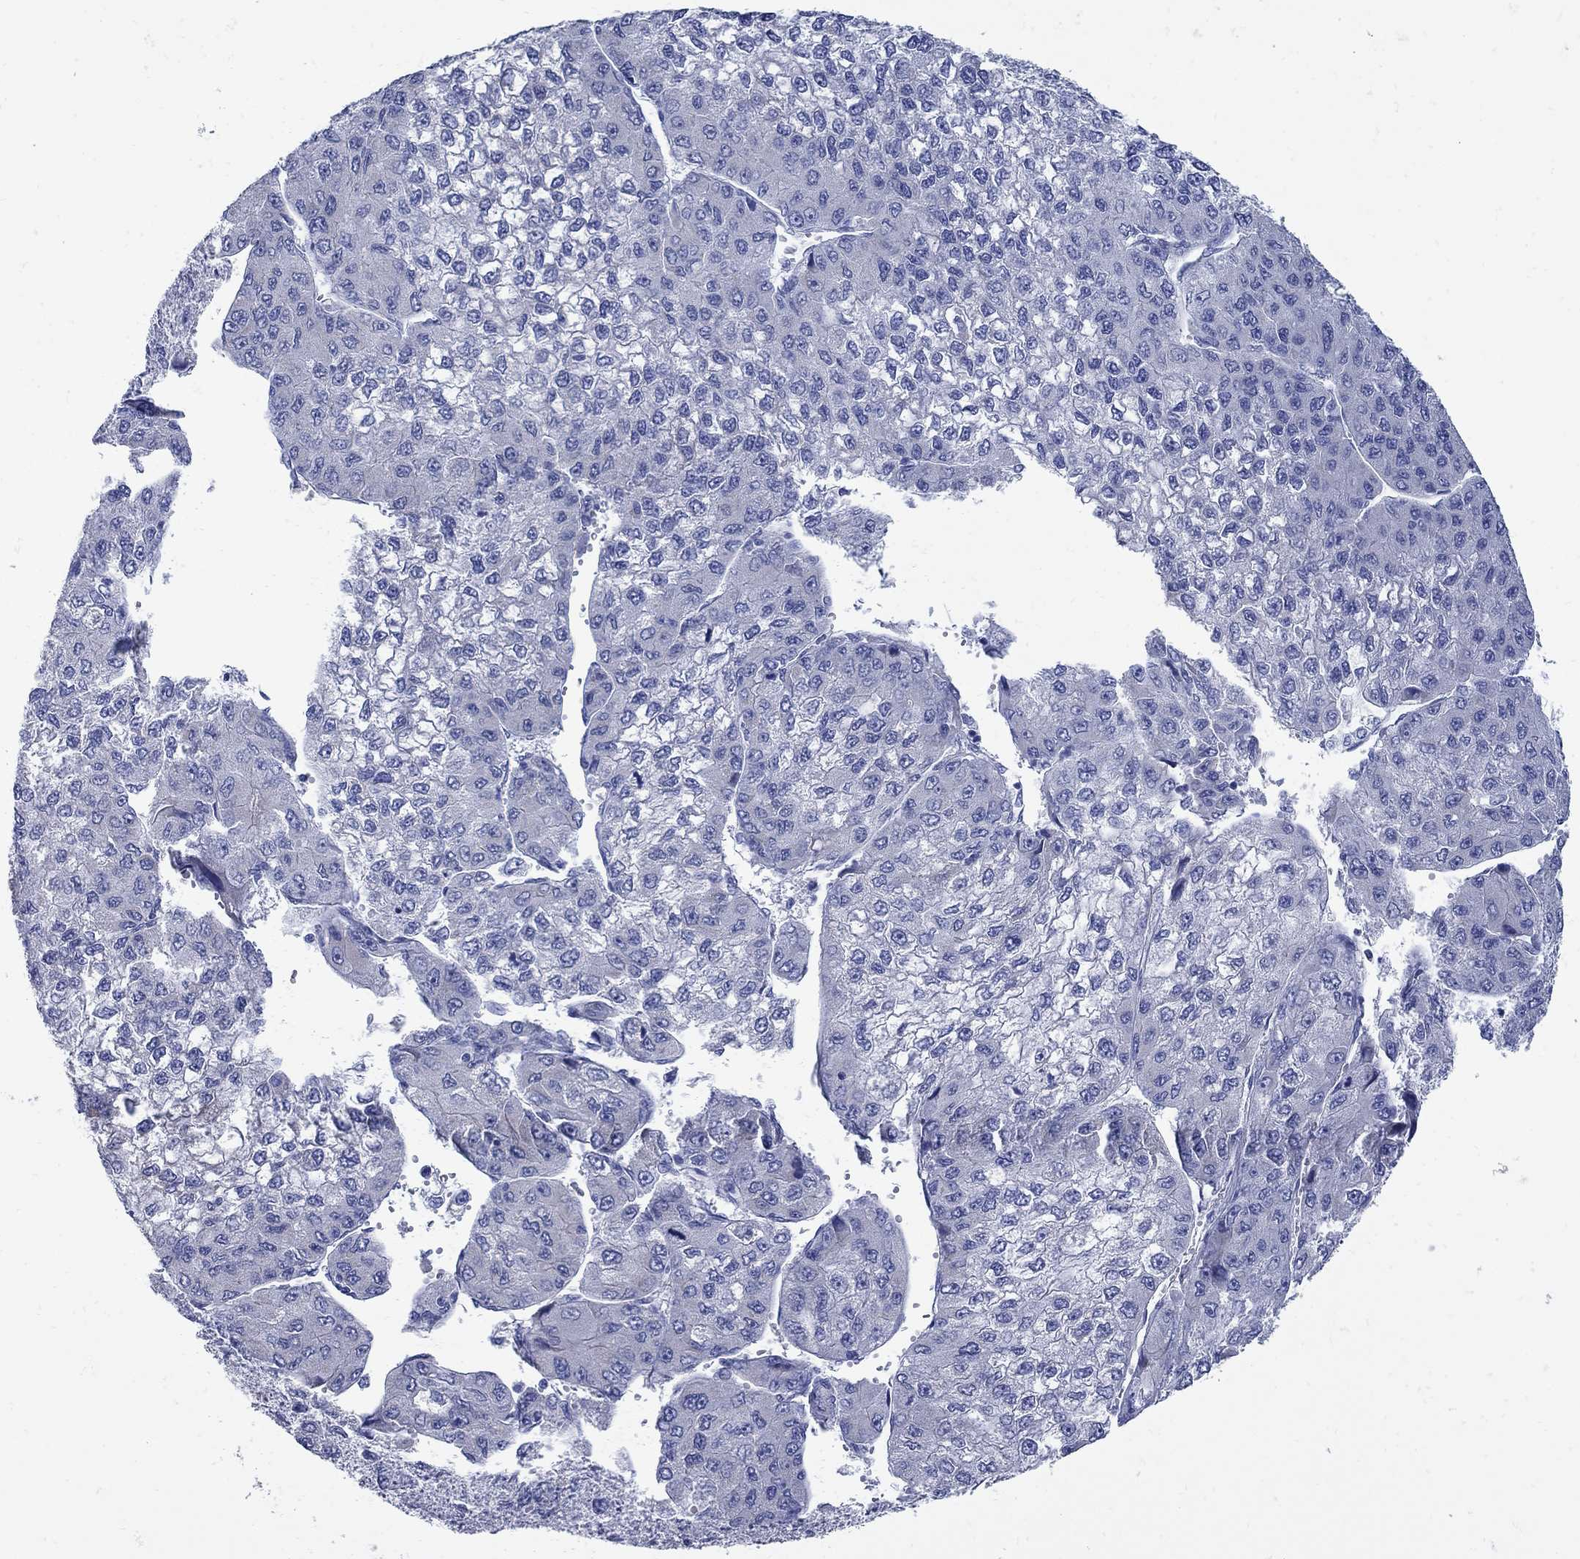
{"staining": {"intensity": "negative", "quantity": "none", "location": "none"}, "tissue": "liver cancer", "cell_type": "Tumor cells", "image_type": "cancer", "snomed": [{"axis": "morphology", "description": "Carcinoma, Hepatocellular, NOS"}, {"axis": "topography", "description": "Liver"}], "caption": "Immunohistochemical staining of human hepatocellular carcinoma (liver) demonstrates no significant staining in tumor cells. Brightfield microscopy of immunohistochemistry (IHC) stained with DAB (3,3'-diaminobenzidine) (brown) and hematoxylin (blue), captured at high magnification.", "gene": "PDZD3", "patient": {"sex": "female", "age": 66}}